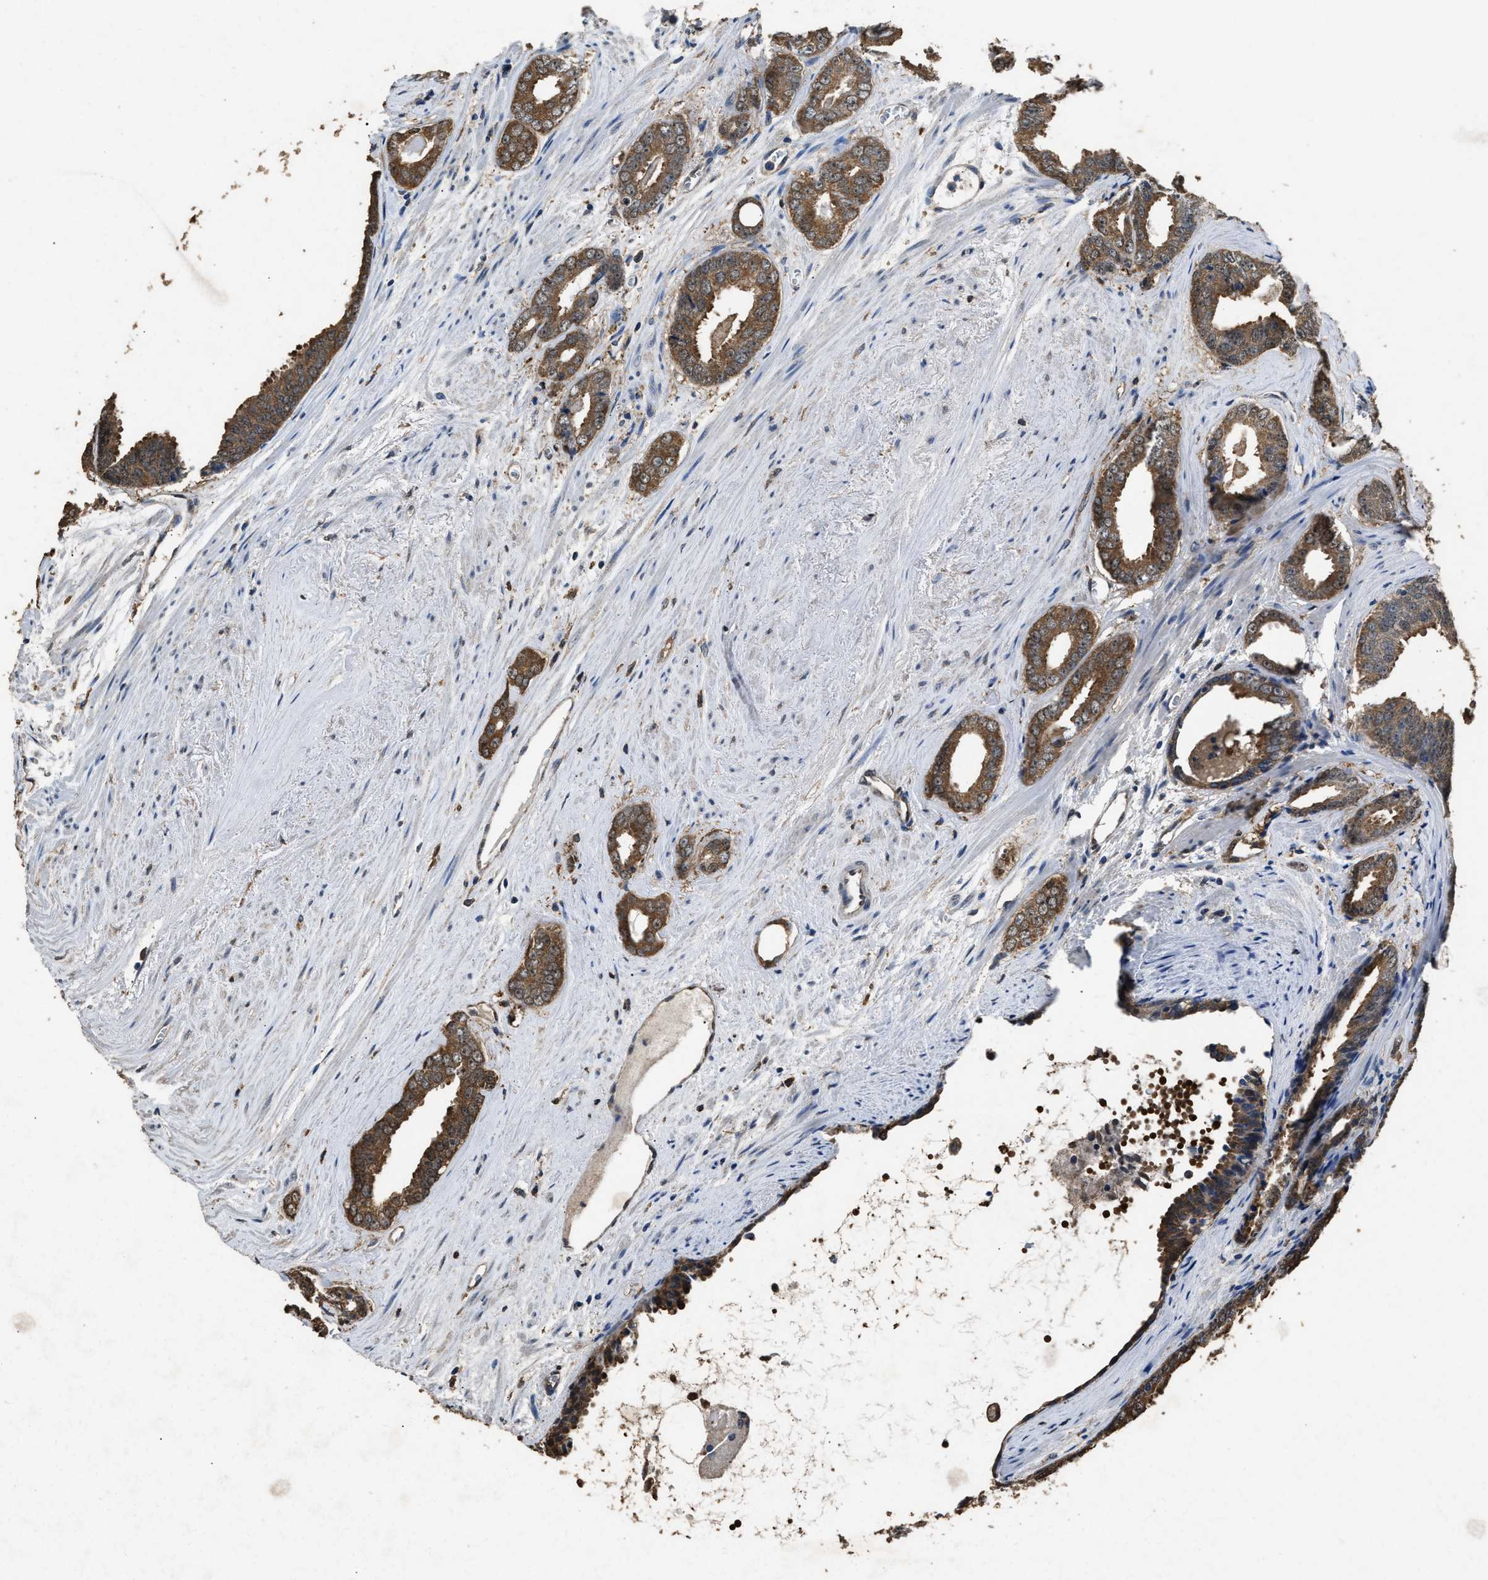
{"staining": {"intensity": "strong", "quantity": ">75%", "location": "cytoplasmic/membranous"}, "tissue": "prostate cancer", "cell_type": "Tumor cells", "image_type": "cancer", "snomed": [{"axis": "morphology", "description": "Adenocarcinoma, Medium grade"}, {"axis": "topography", "description": "Prostate"}], "caption": "Strong cytoplasmic/membranous staining for a protein is present in about >75% of tumor cells of prostate adenocarcinoma (medium-grade) using immunohistochemistry (IHC).", "gene": "YWHAE", "patient": {"sex": "male", "age": 79}}